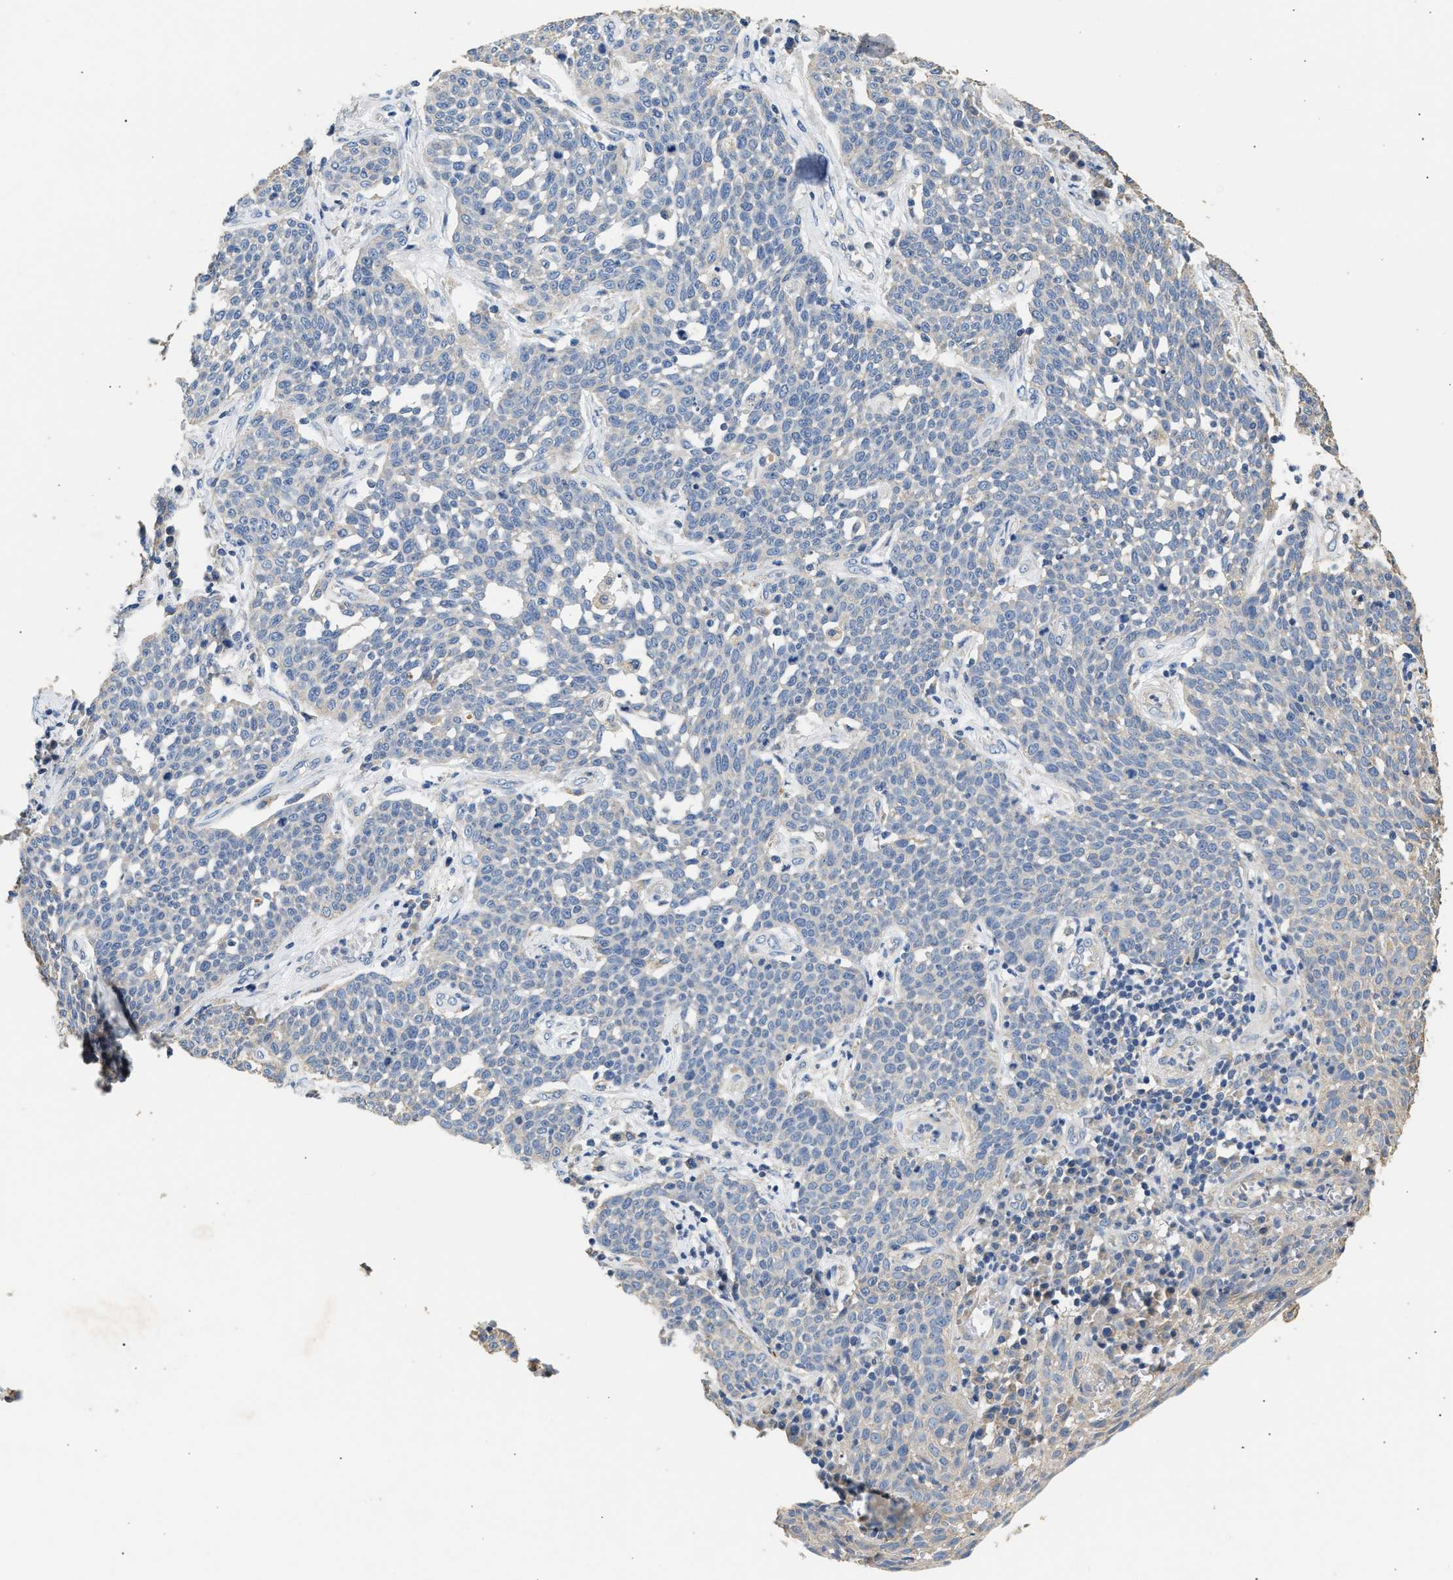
{"staining": {"intensity": "negative", "quantity": "none", "location": "none"}, "tissue": "cervical cancer", "cell_type": "Tumor cells", "image_type": "cancer", "snomed": [{"axis": "morphology", "description": "Squamous cell carcinoma, NOS"}, {"axis": "topography", "description": "Cervix"}], "caption": "Immunohistochemistry (IHC) of squamous cell carcinoma (cervical) exhibits no staining in tumor cells.", "gene": "WDR31", "patient": {"sex": "female", "age": 34}}